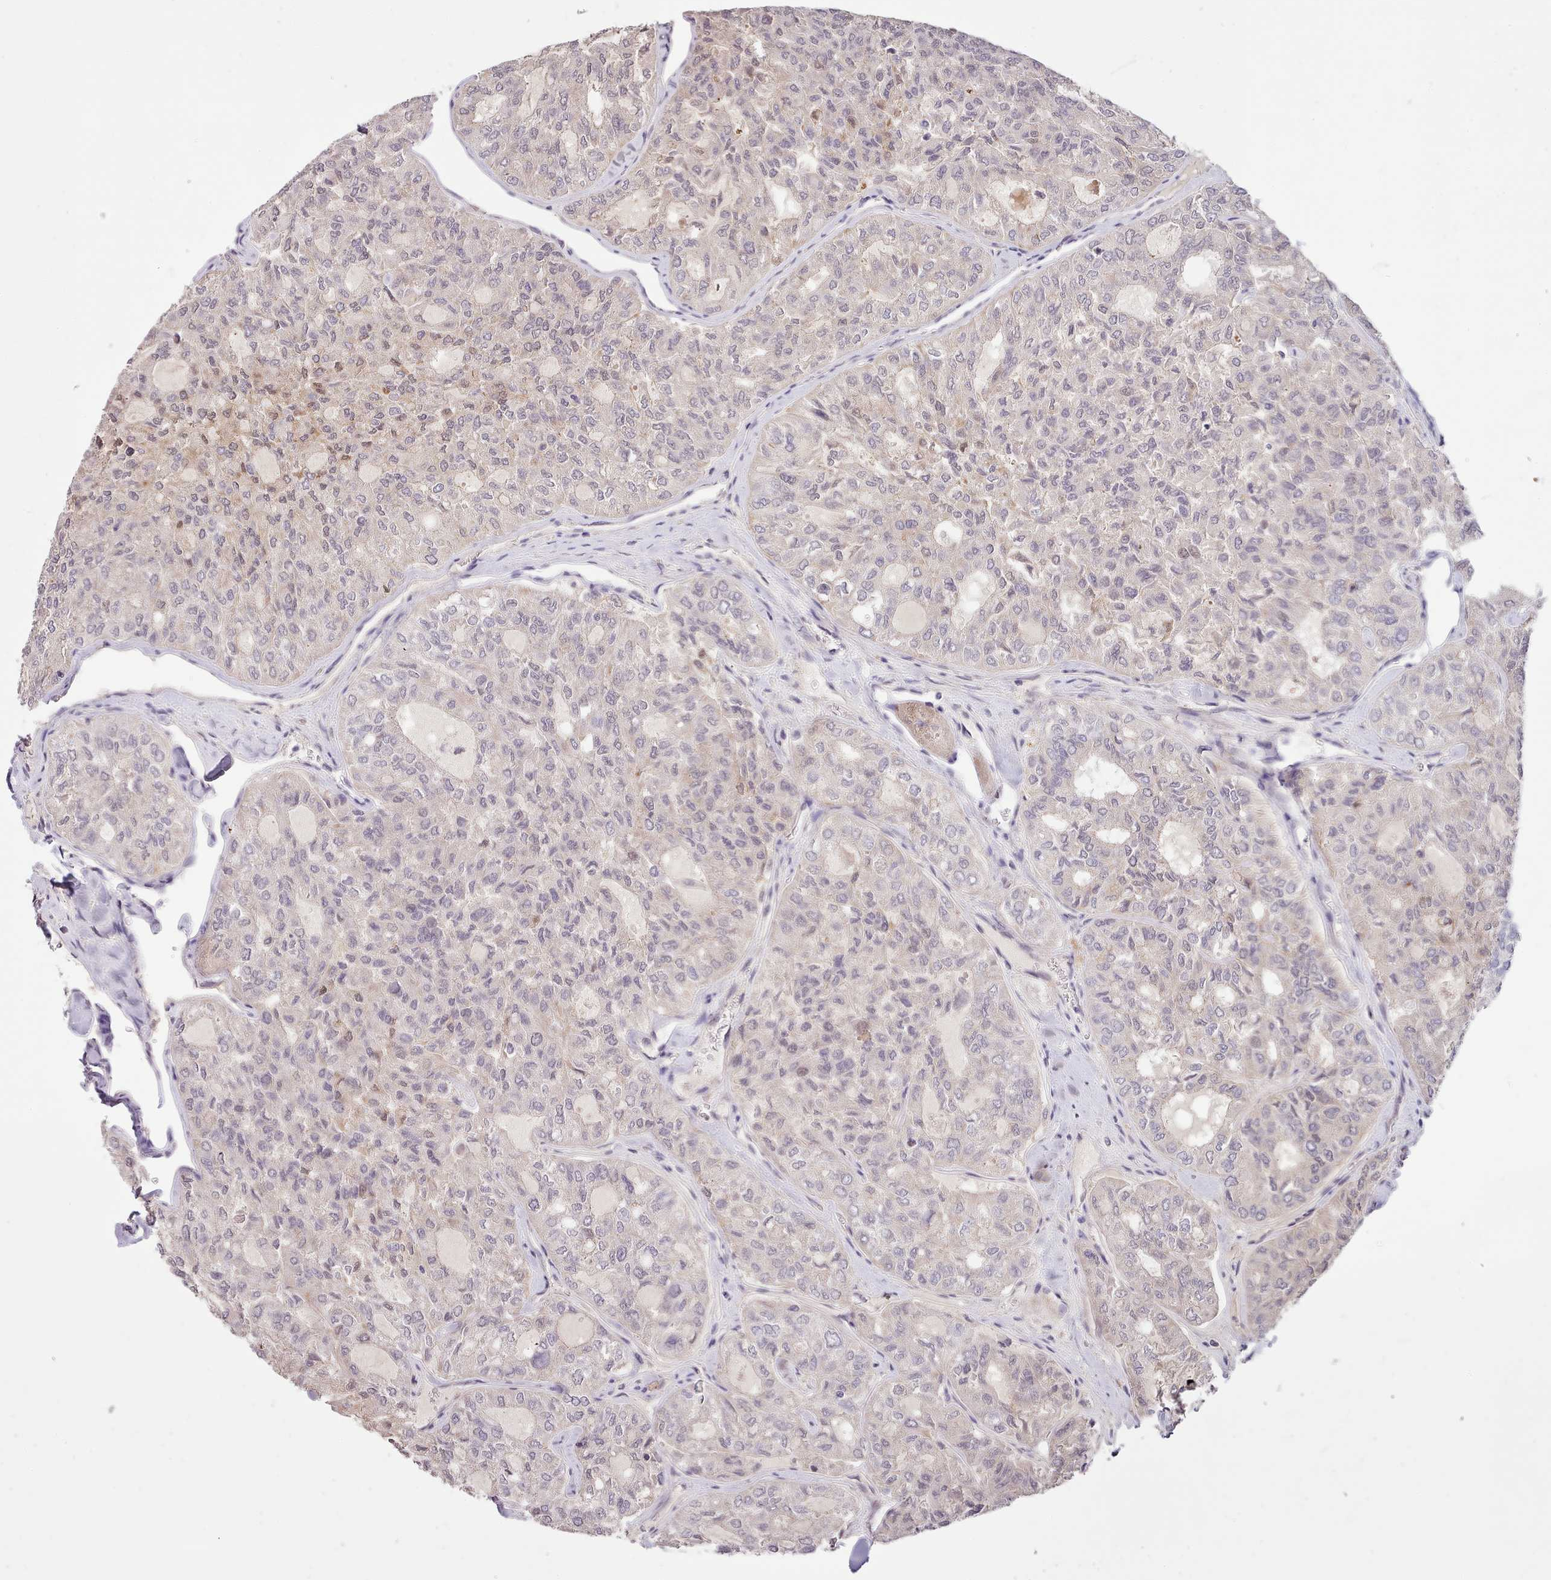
{"staining": {"intensity": "negative", "quantity": "none", "location": "none"}, "tissue": "thyroid cancer", "cell_type": "Tumor cells", "image_type": "cancer", "snomed": [{"axis": "morphology", "description": "Follicular adenoma carcinoma, NOS"}, {"axis": "topography", "description": "Thyroid gland"}], "caption": "Immunohistochemistry (IHC) of follicular adenoma carcinoma (thyroid) demonstrates no staining in tumor cells.", "gene": "ZNF658", "patient": {"sex": "male", "age": 75}}